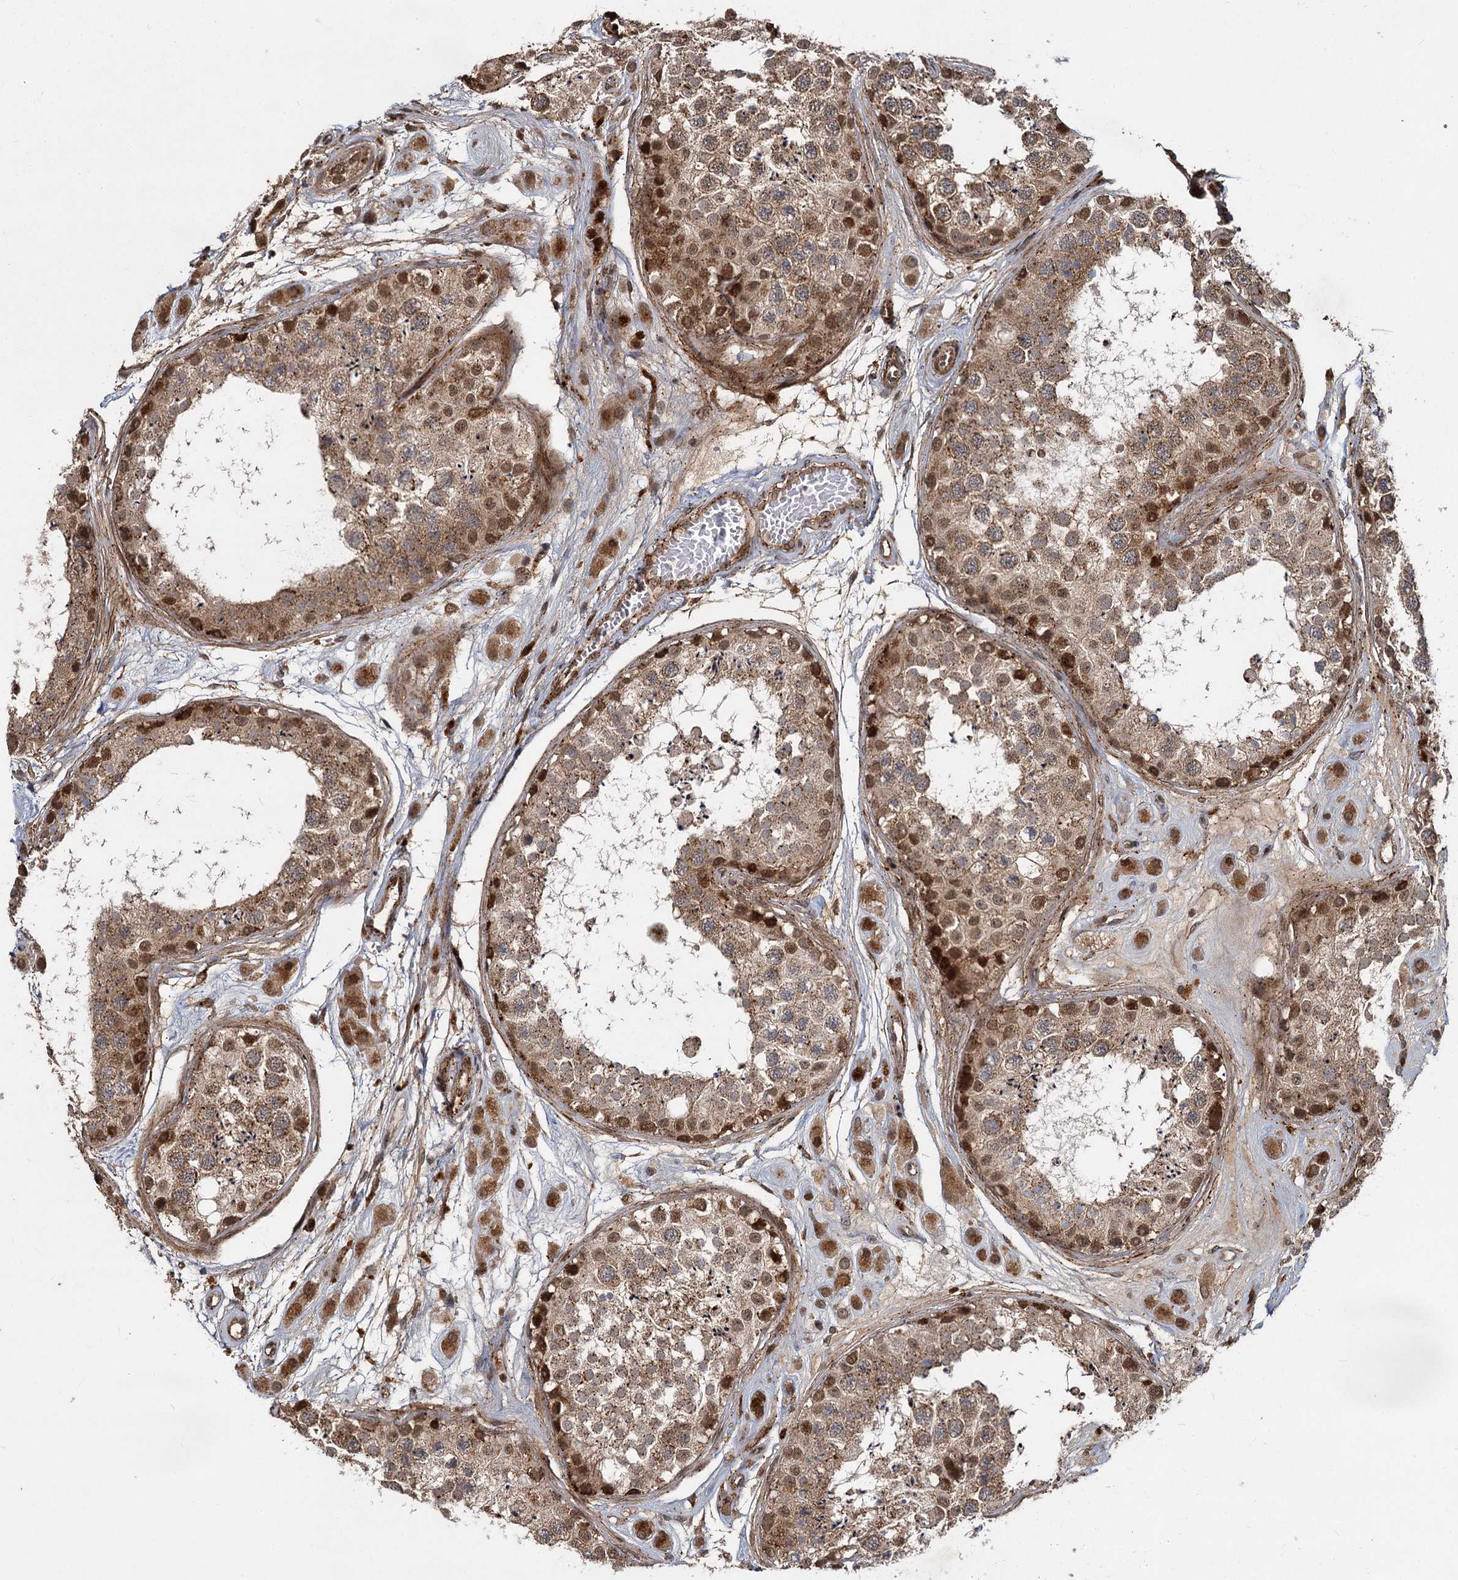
{"staining": {"intensity": "strong", "quantity": ">75%", "location": "cytoplasmic/membranous,nuclear"}, "tissue": "testis", "cell_type": "Cells in seminiferous ducts", "image_type": "normal", "snomed": [{"axis": "morphology", "description": "Normal tissue, NOS"}, {"axis": "topography", "description": "Testis"}], "caption": "Brown immunohistochemical staining in unremarkable human testis demonstrates strong cytoplasmic/membranous,nuclear positivity in about >75% of cells in seminiferous ducts.", "gene": "TRIM23", "patient": {"sex": "male", "age": 25}}